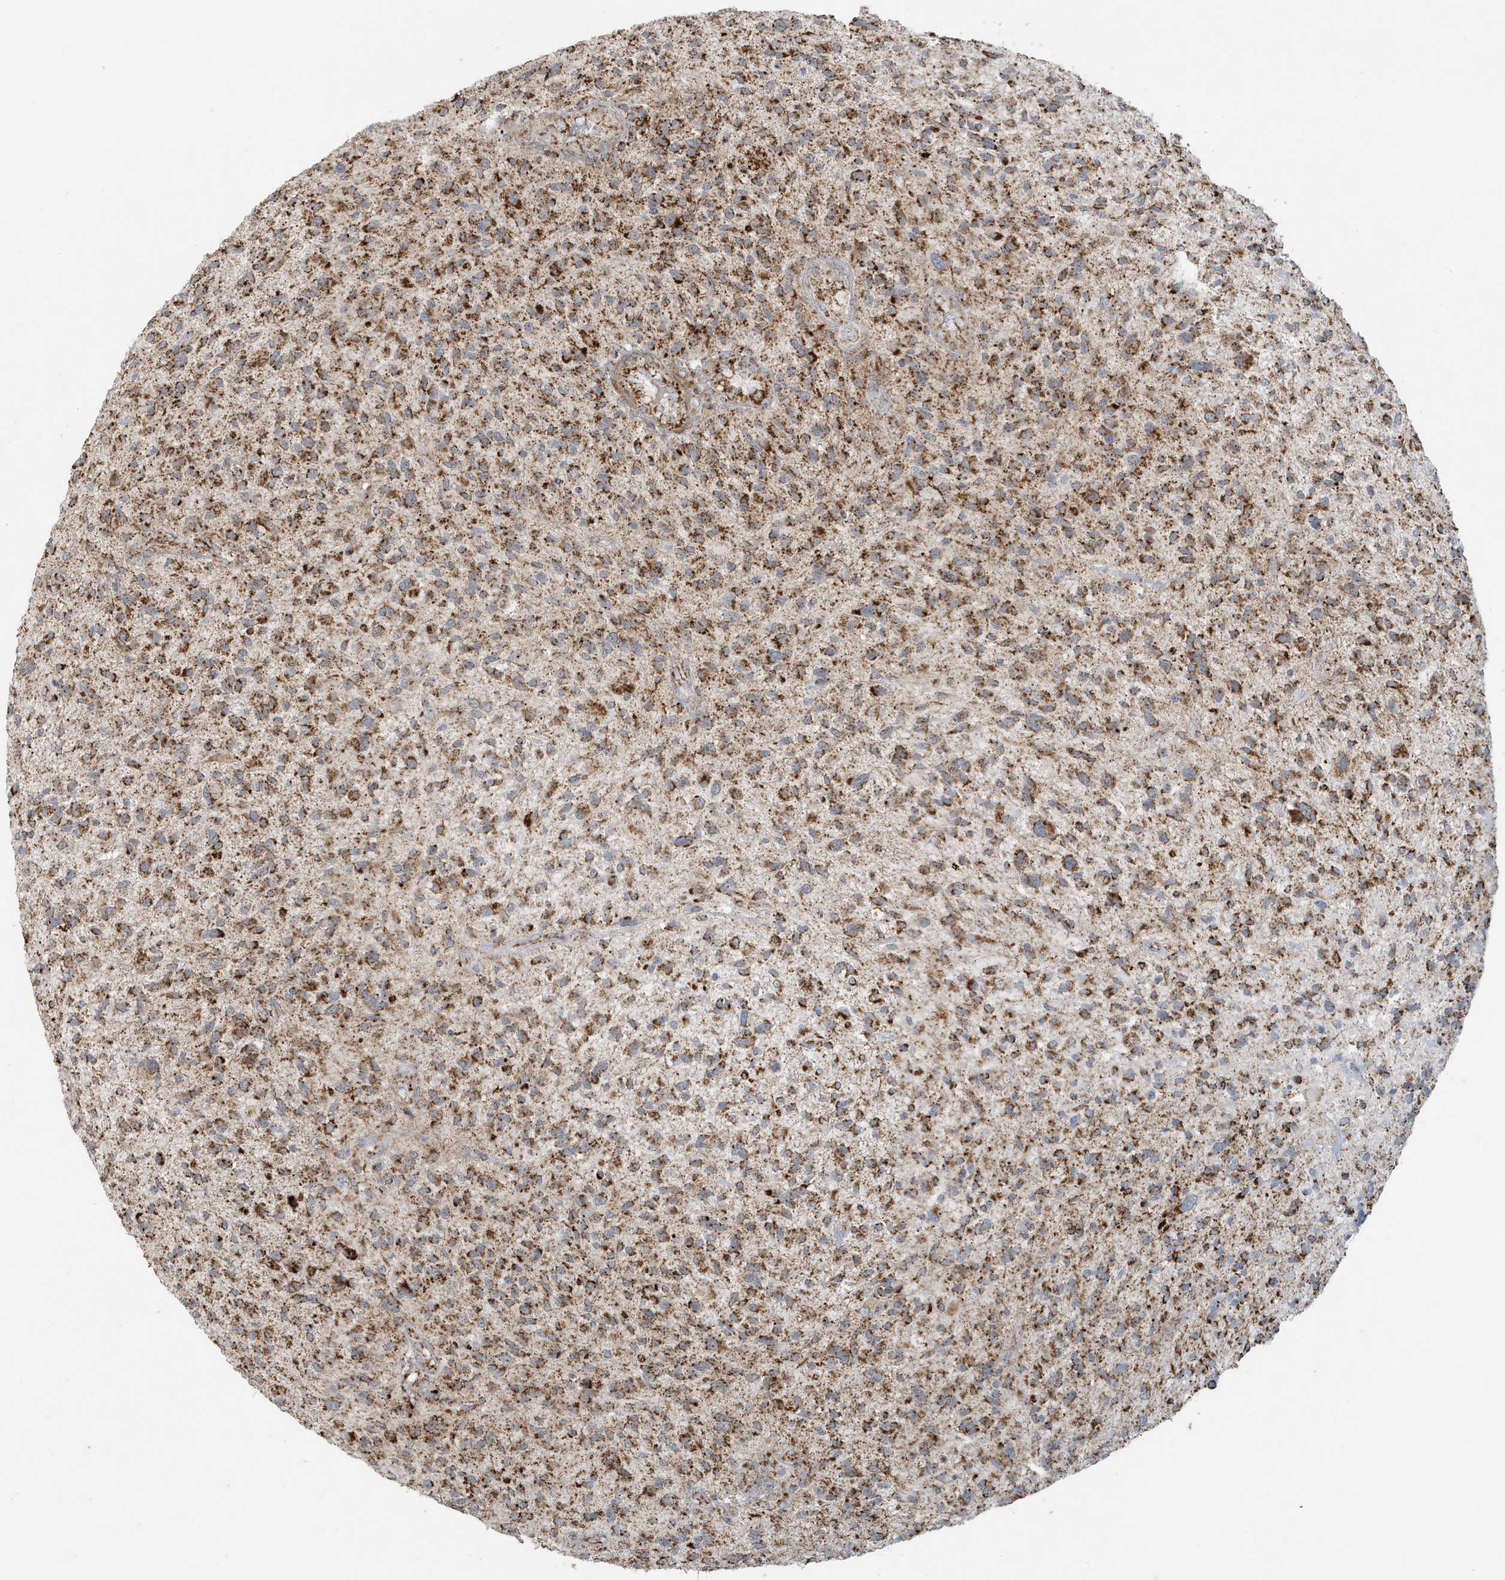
{"staining": {"intensity": "strong", "quantity": ">75%", "location": "cytoplasmic/membranous"}, "tissue": "glioma", "cell_type": "Tumor cells", "image_type": "cancer", "snomed": [{"axis": "morphology", "description": "Glioma, malignant, High grade"}, {"axis": "topography", "description": "Brain"}], "caption": "Glioma stained for a protein reveals strong cytoplasmic/membranous positivity in tumor cells.", "gene": "MAN1A1", "patient": {"sex": "male", "age": 47}}